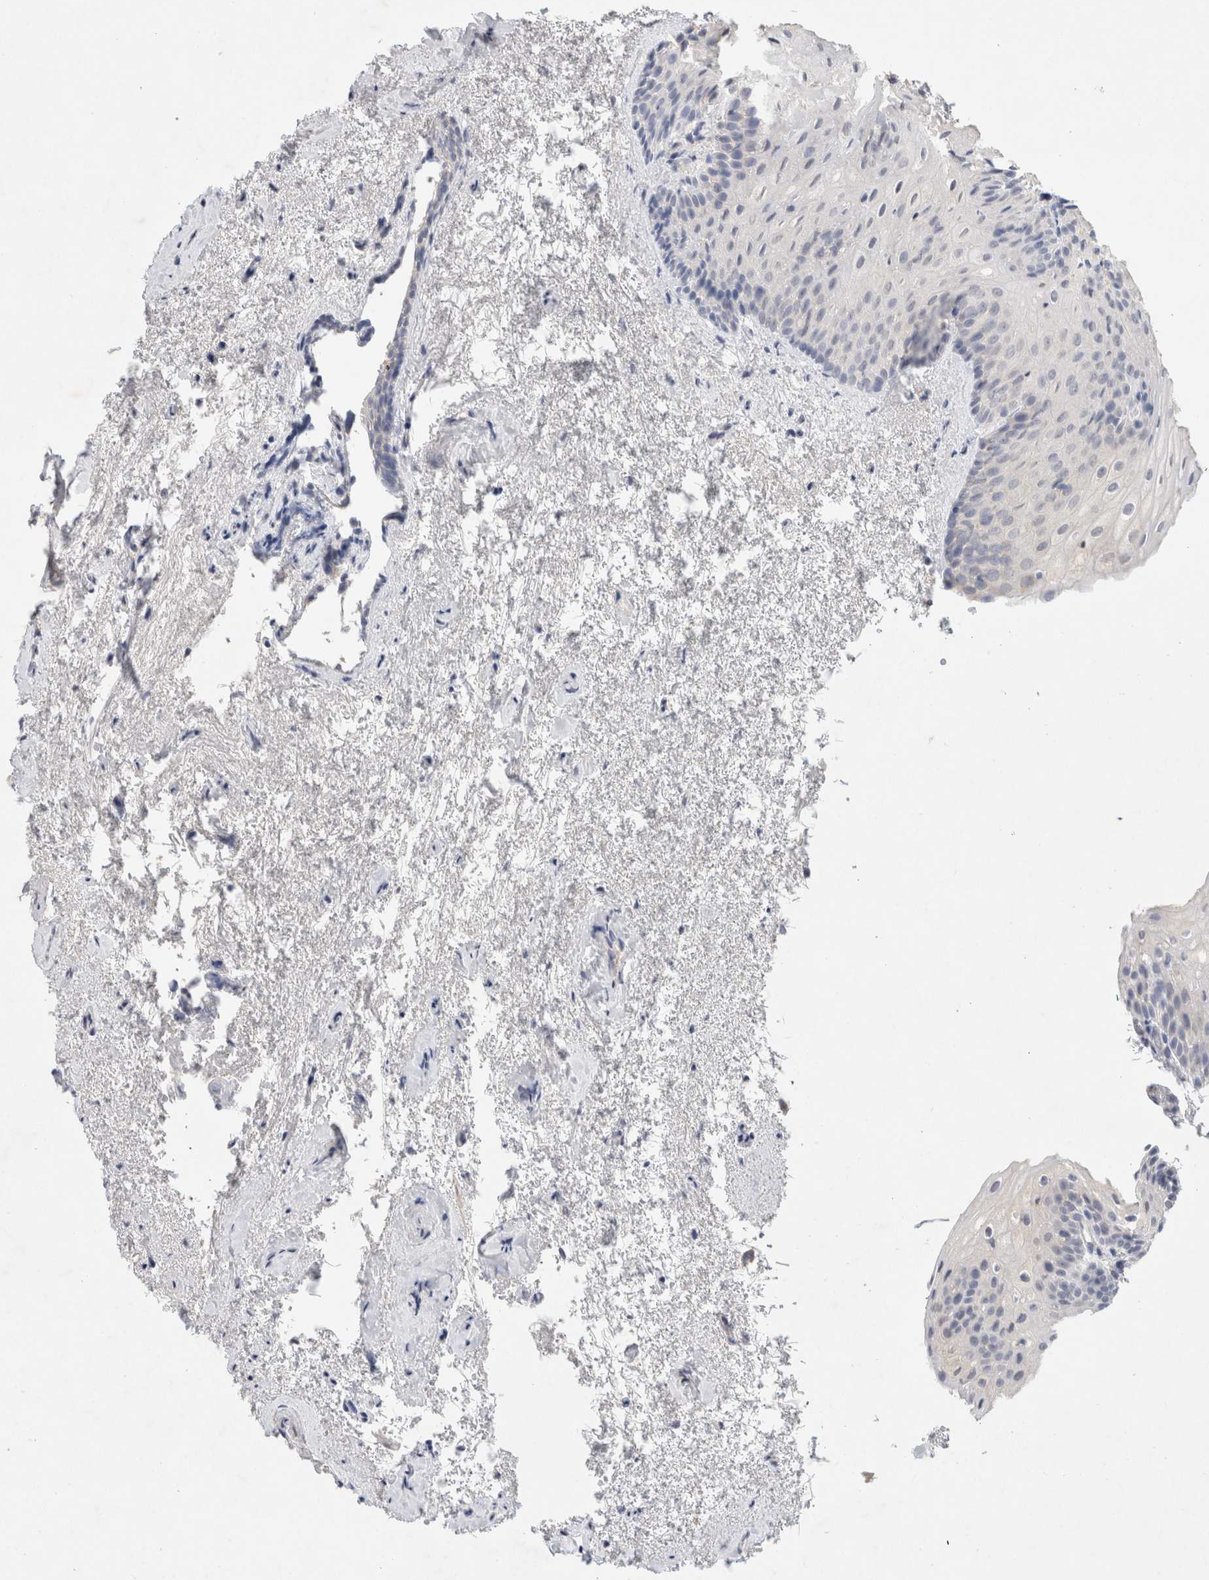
{"staining": {"intensity": "negative", "quantity": "none", "location": "none"}, "tissue": "urinary bladder", "cell_type": "Urothelial cells", "image_type": "normal", "snomed": [{"axis": "morphology", "description": "Normal tissue, NOS"}, {"axis": "topography", "description": "Urinary bladder"}], "caption": "Unremarkable urinary bladder was stained to show a protein in brown. There is no significant staining in urothelial cells.", "gene": "MPP2", "patient": {"sex": "female", "age": 67}}